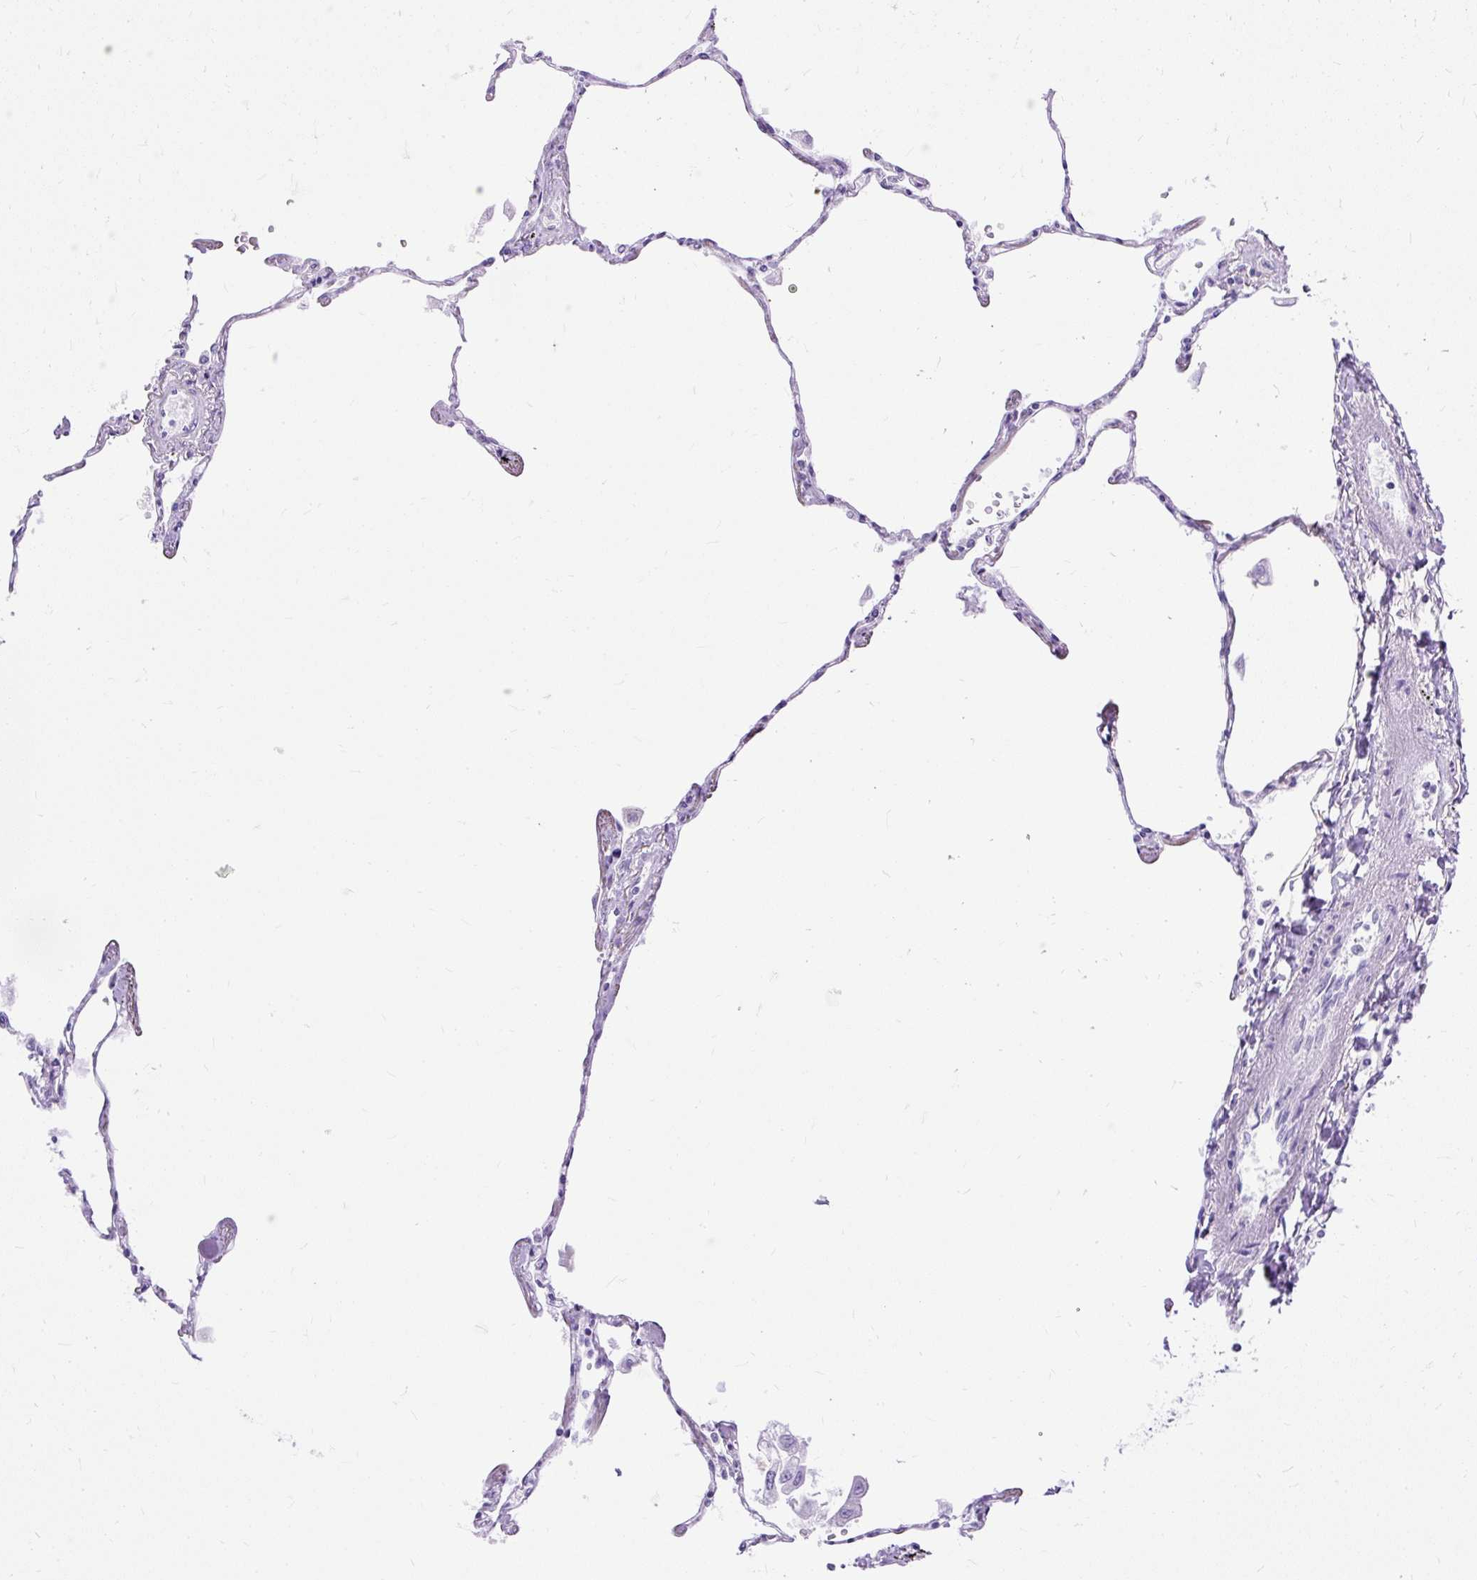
{"staining": {"intensity": "negative", "quantity": "none", "location": "none"}, "tissue": "lung", "cell_type": "Alveolar cells", "image_type": "normal", "snomed": [{"axis": "morphology", "description": "Normal tissue, NOS"}, {"axis": "topography", "description": "Lung"}], "caption": "Immunohistochemistry (IHC) micrograph of benign lung: human lung stained with DAB shows no significant protein positivity in alveolar cells. (Brightfield microscopy of DAB (3,3'-diaminobenzidine) IHC at high magnification).", "gene": "HEY1", "patient": {"sex": "female", "age": 67}}